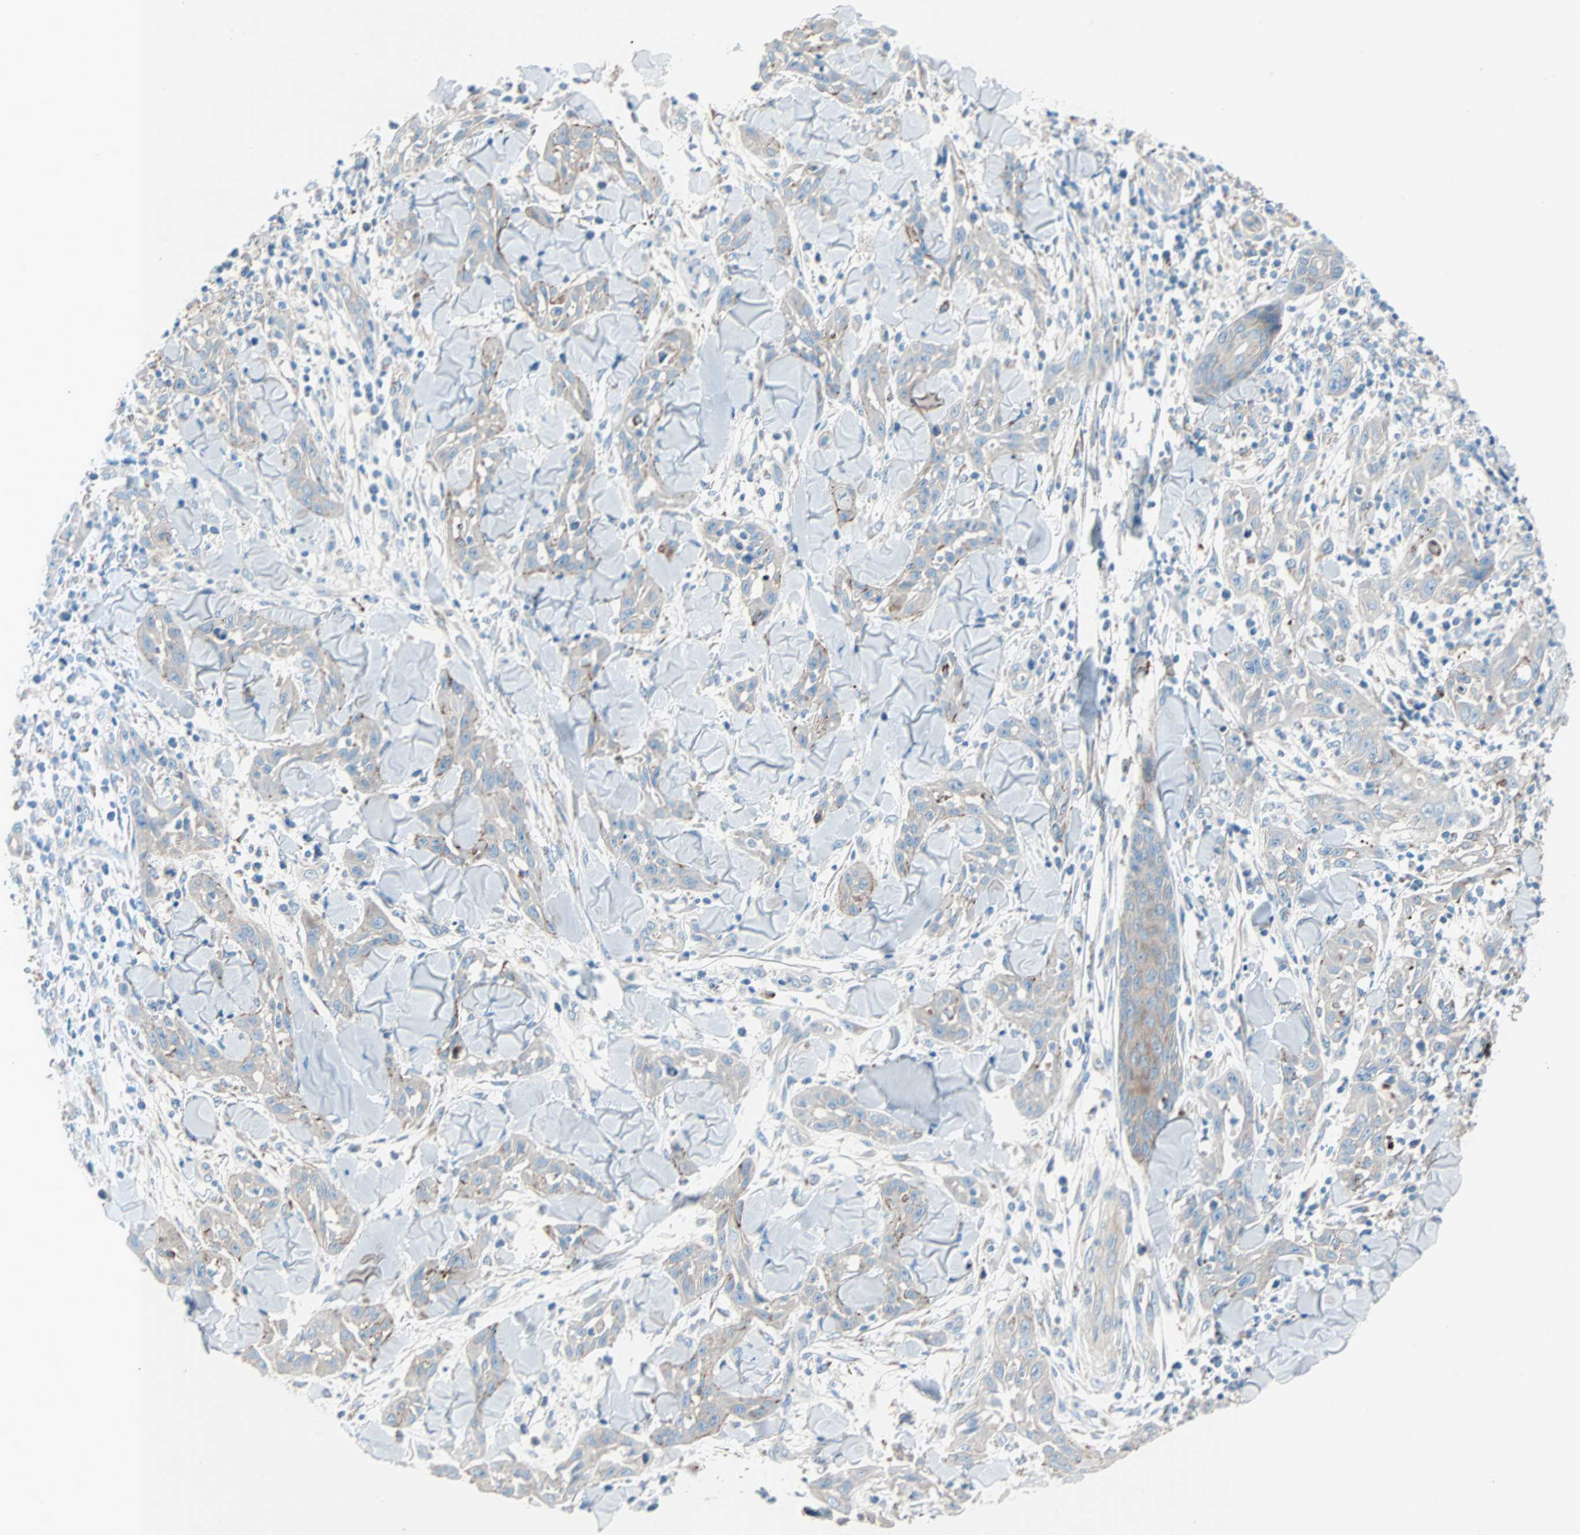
{"staining": {"intensity": "moderate", "quantity": ">75%", "location": "cytoplasmic/membranous"}, "tissue": "skin cancer", "cell_type": "Tumor cells", "image_type": "cancer", "snomed": [{"axis": "morphology", "description": "Squamous cell carcinoma, NOS"}, {"axis": "topography", "description": "Skin"}], "caption": "Protein analysis of skin squamous cell carcinoma tissue displays moderate cytoplasmic/membranous positivity in approximately >75% of tumor cells. (DAB = brown stain, brightfield microscopy at high magnification).", "gene": "LY6G6F", "patient": {"sex": "male", "age": 24}}